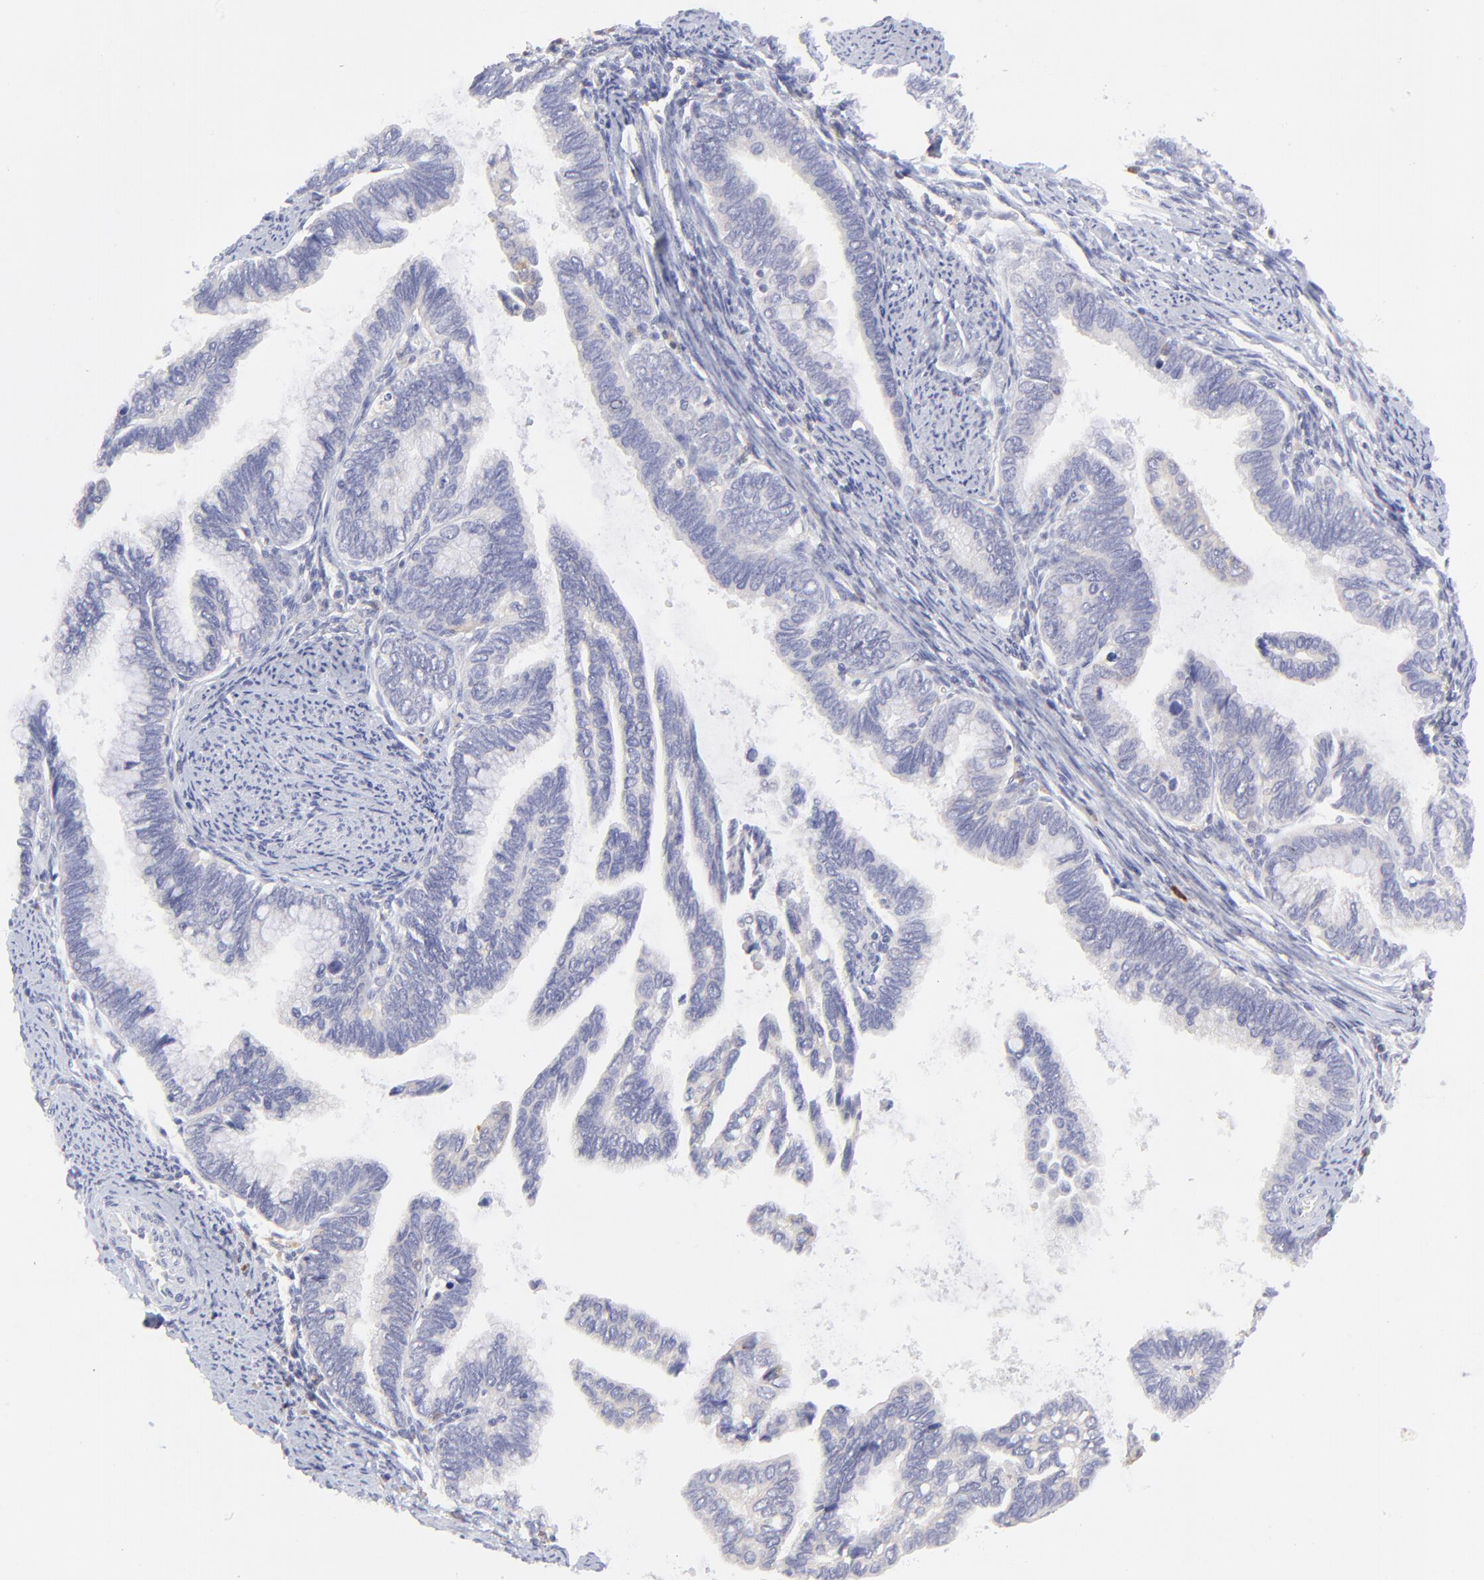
{"staining": {"intensity": "negative", "quantity": "none", "location": "none"}, "tissue": "cervical cancer", "cell_type": "Tumor cells", "image_type": "cancer", "snomed": [{"axis": "morphology", "description": "Adenocarcinoma, NOS"}, {"axis": "topography", "description": "Cervix"}], "caption": "Cervical adenocarcinoma was stained to show a protein in brown. There is no significant staining in tumor cells.", "gene": "LHFPL1", "patient": {"sex": "female", "age": 49}}